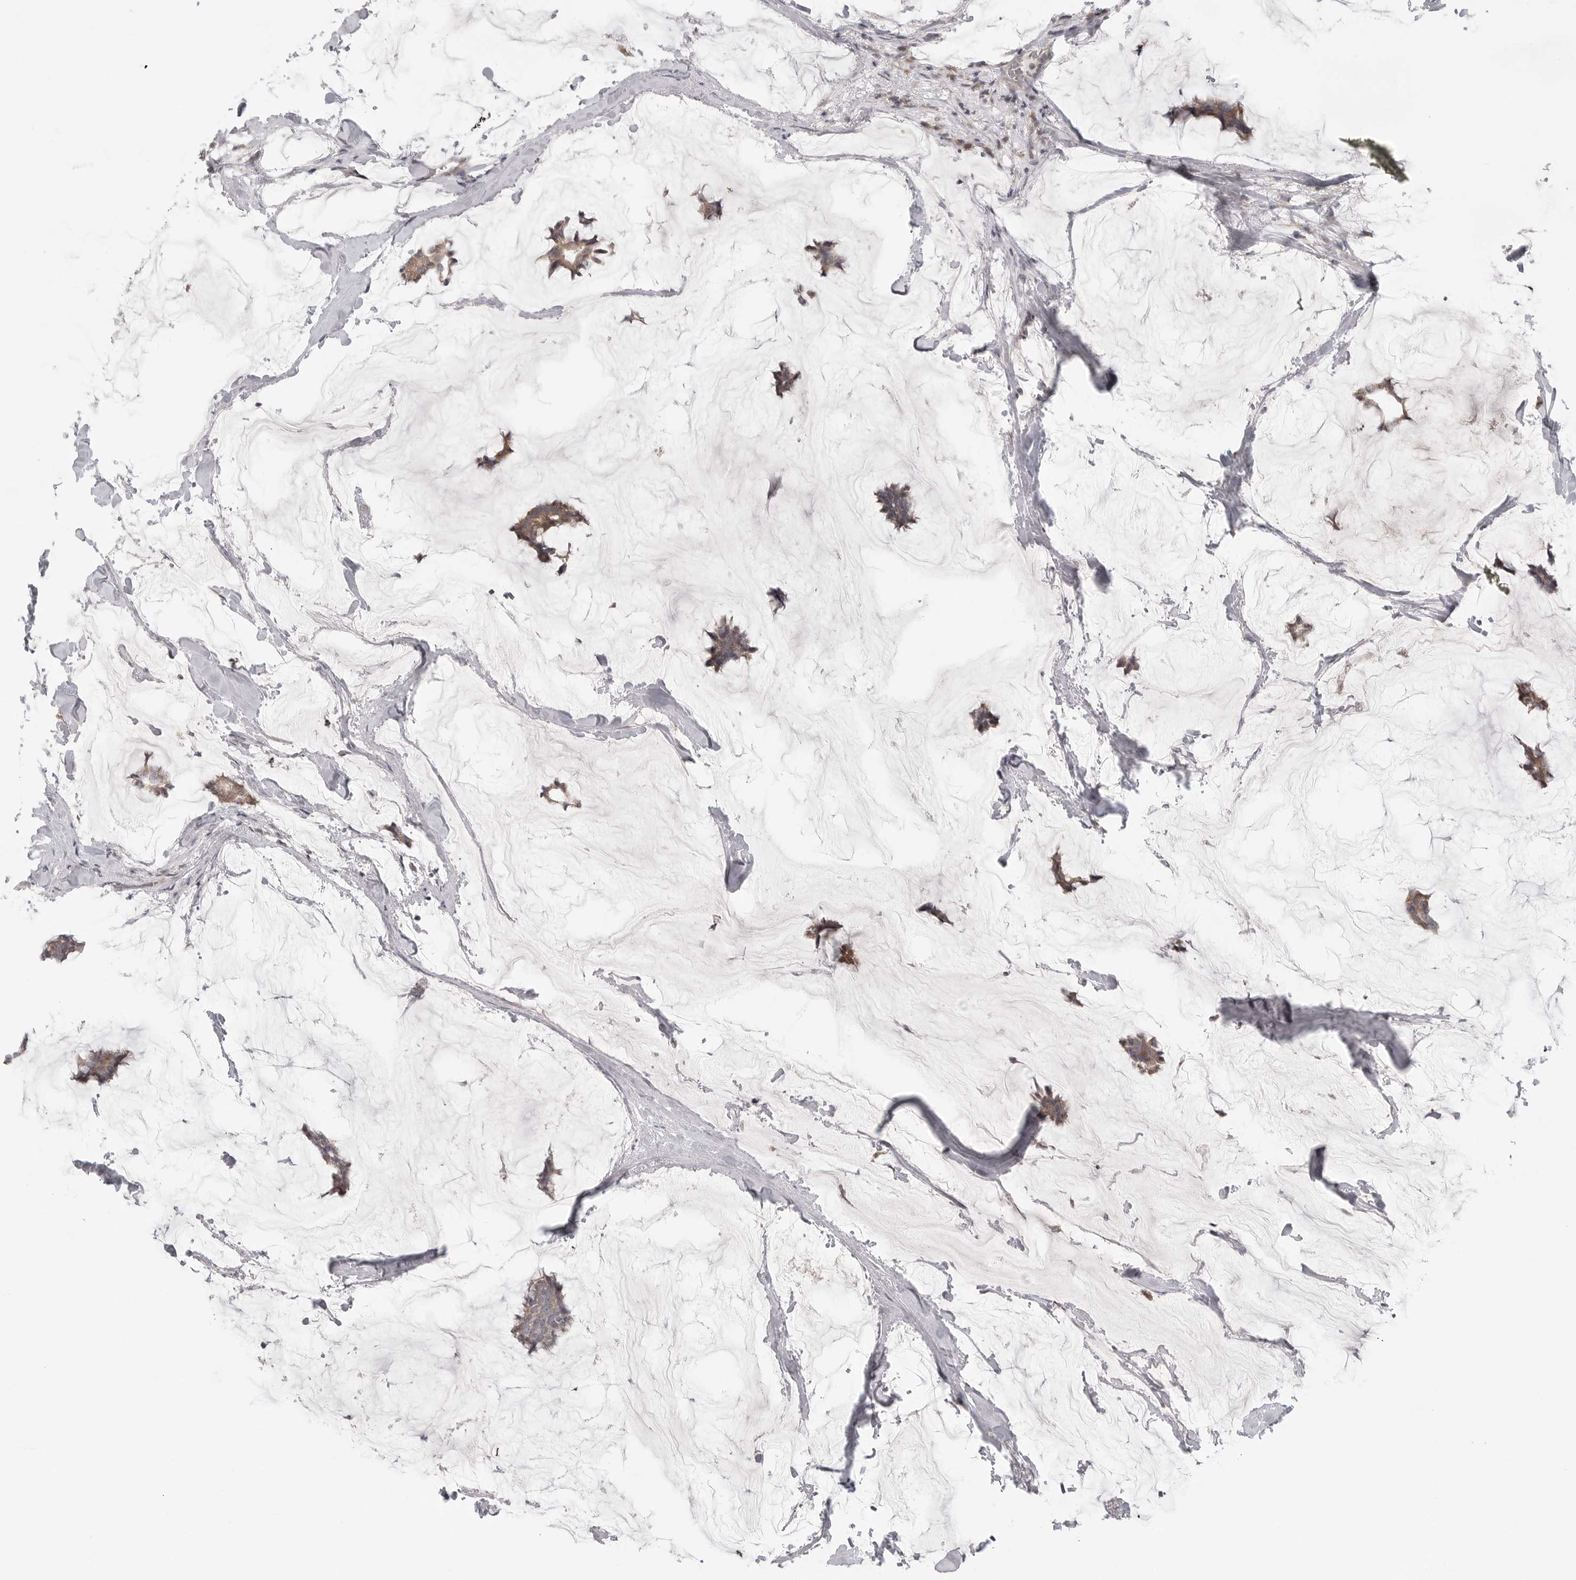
{"staining": {"intensity": "moderate", "quantity": "25%-75%", "location": "cytoplasmic/membranous"}, "tissue": "breast cancer", "cell_type": "Tumor cells", "image_type": "cancer", "snomed": [{"axis": "morphology", "description": "Duct carcinoma"}, {"axis": "topography", "description": "Breast"}], "caption": "Immunohistochemical staining of human breast cancer reveals medium levels of moderate cytoplasmic/membranous expression in approximately 25%-75% of tumor cells.", "gene": "CCPG1", "patient": {"sex": "female", "age": 93}}